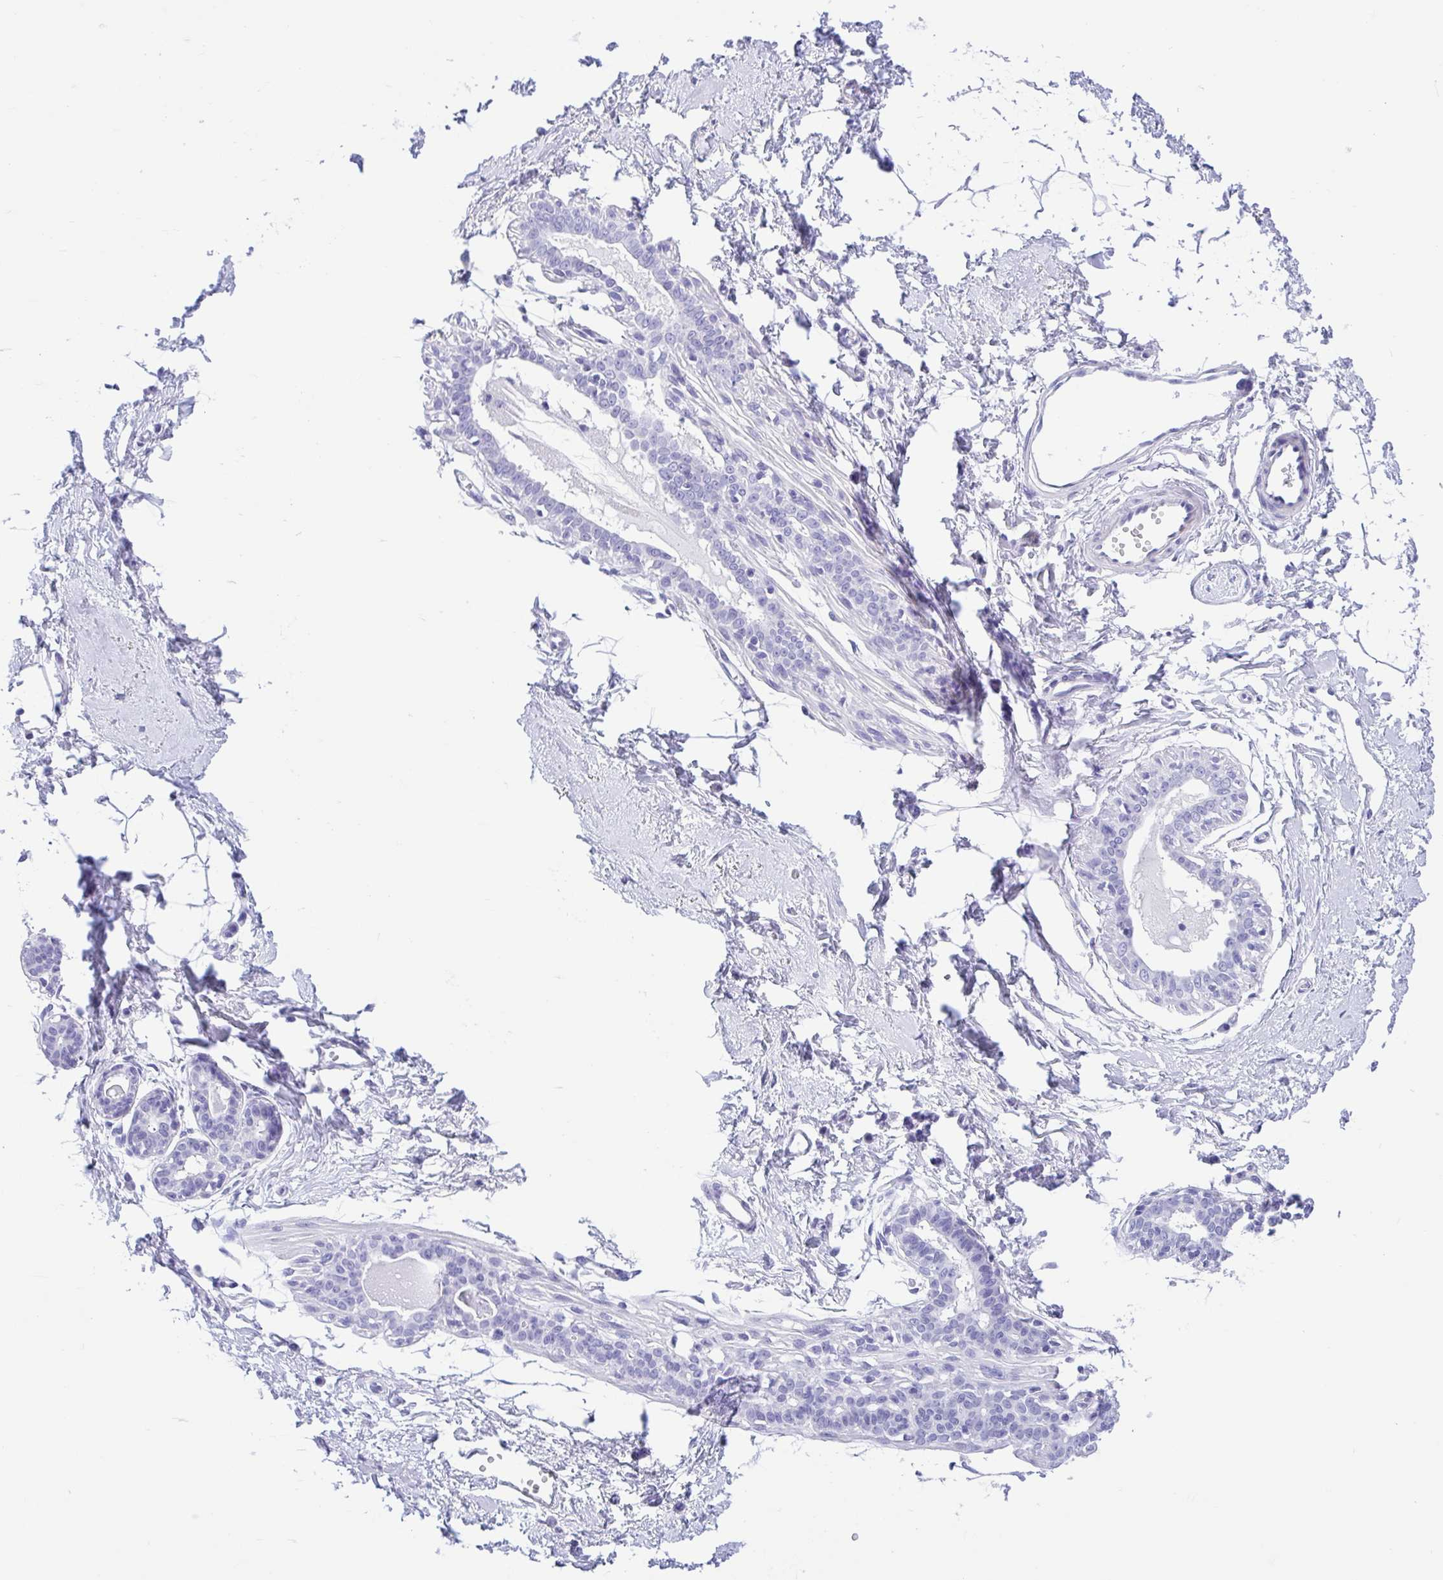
{"staining": {"intensity": "negative", "quantity": "none", "location": "none"}, "tissue": "breast", "cell_type": "Adipocytes", "image_type": "normal", "snomed": [{"axis": "morphology", "description": "Normal tissue, NOS"}, {"axis": "topography", "description": "Breast"}], "caption": "Immunohistochemical staining of benign human breast reveals no significant positivity in adipocytes.", "gene": "ENSG00000274792", "patient": {"sex": "female", "age": 45}}